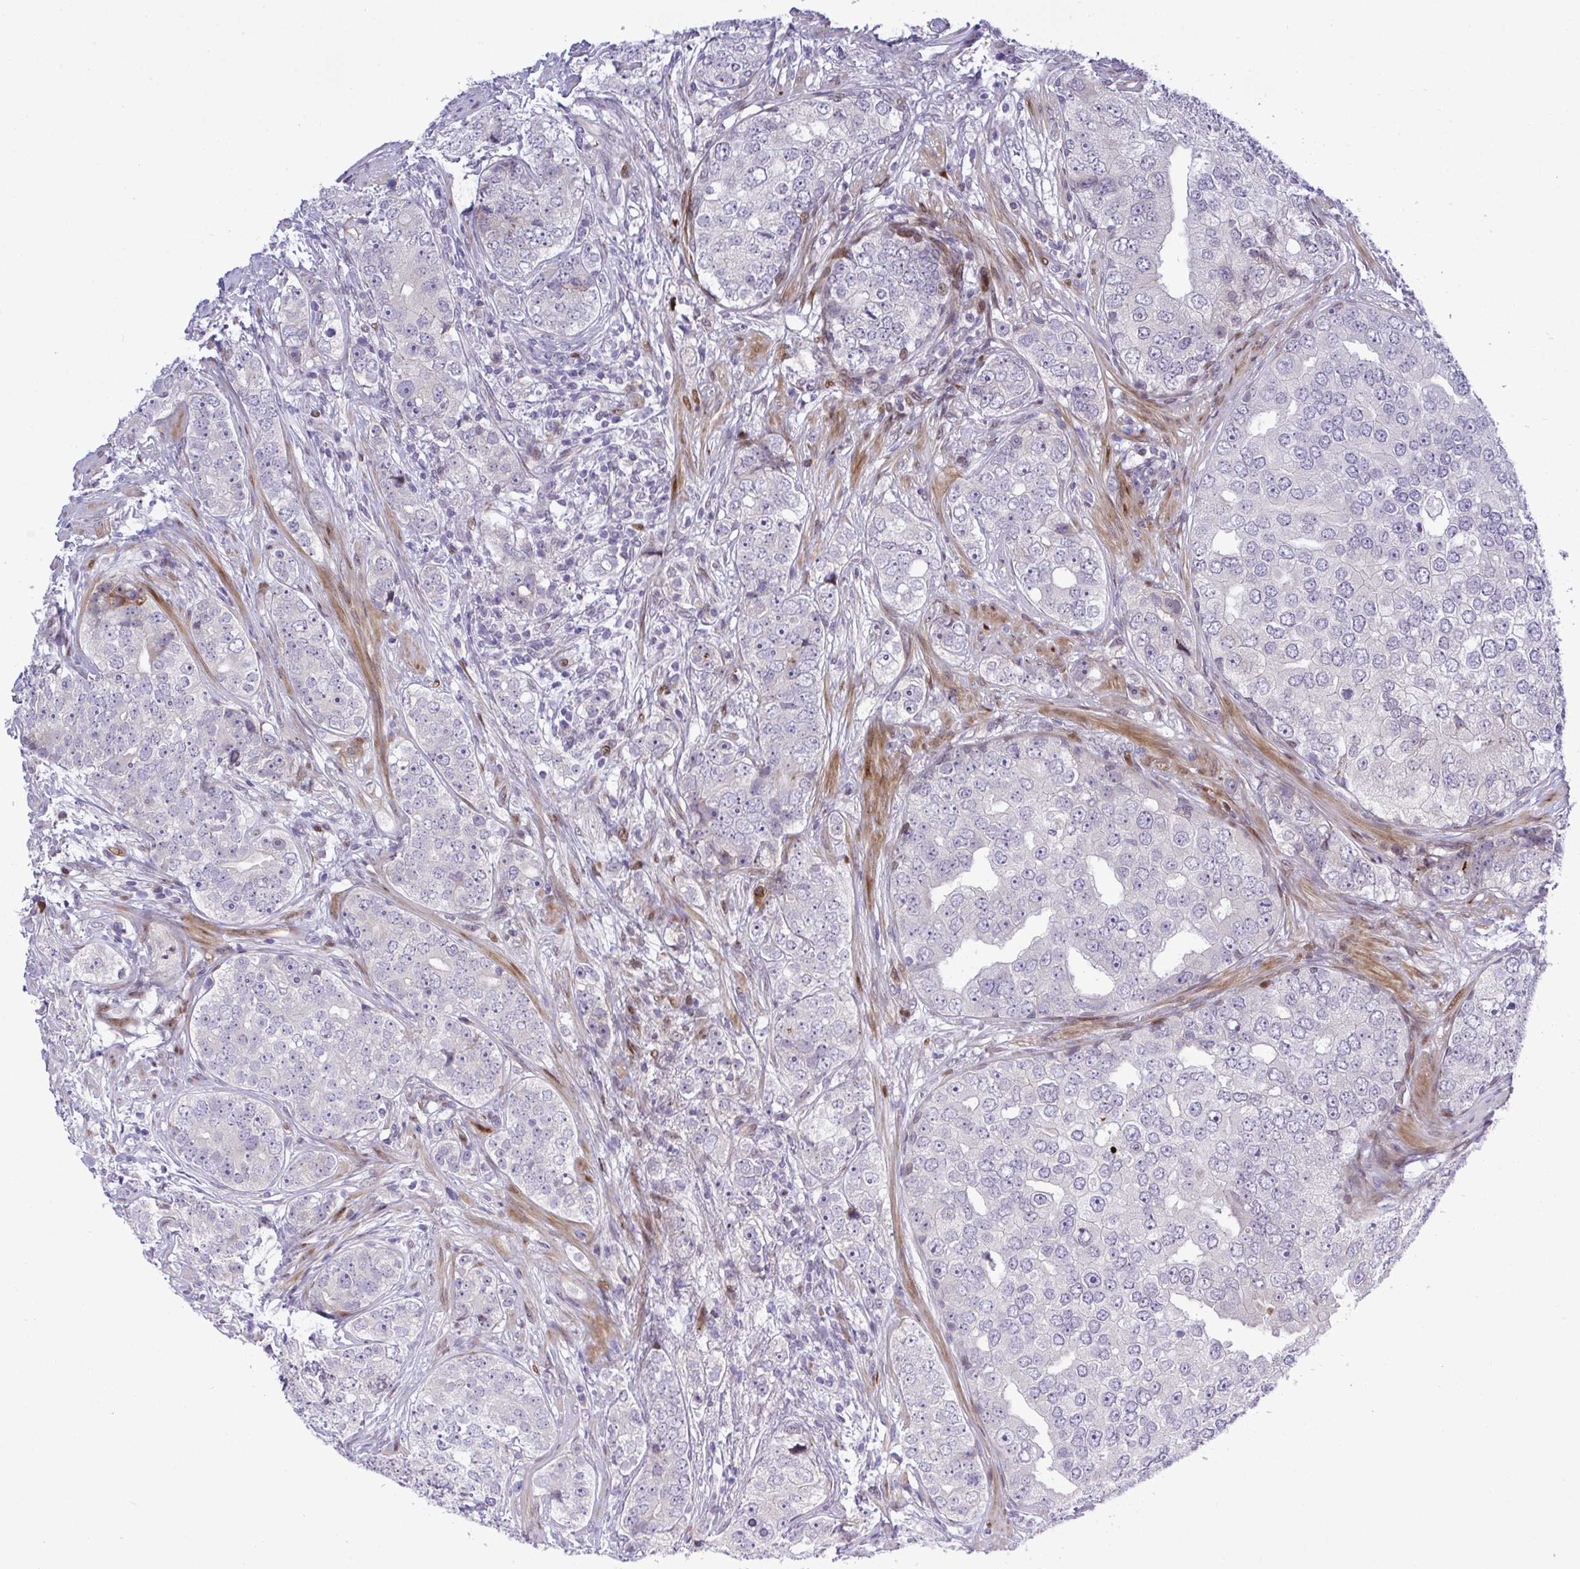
{"staining": {"intensity": "negative", "quantity": "none", "location": "none"}, "tissue": "prostate cancer", "cell_type": "Tumor cells", "image_type": "cancer", "snomed": [{"axis": "morphology", "description": "Adenocarcinoma, High grade"}, {"axis": "topography", "description": "Prostate"}], "caption": "Immunohistochemistry (IHC) image of neoplastic tissue: prostate cancer (adenocarcinoma (high-grade)) stained with DAB demonstrates no significant protein expression in tumor cells.", "gene": "CASTOR2", "patient": {"sex": "male", "age": 60}}